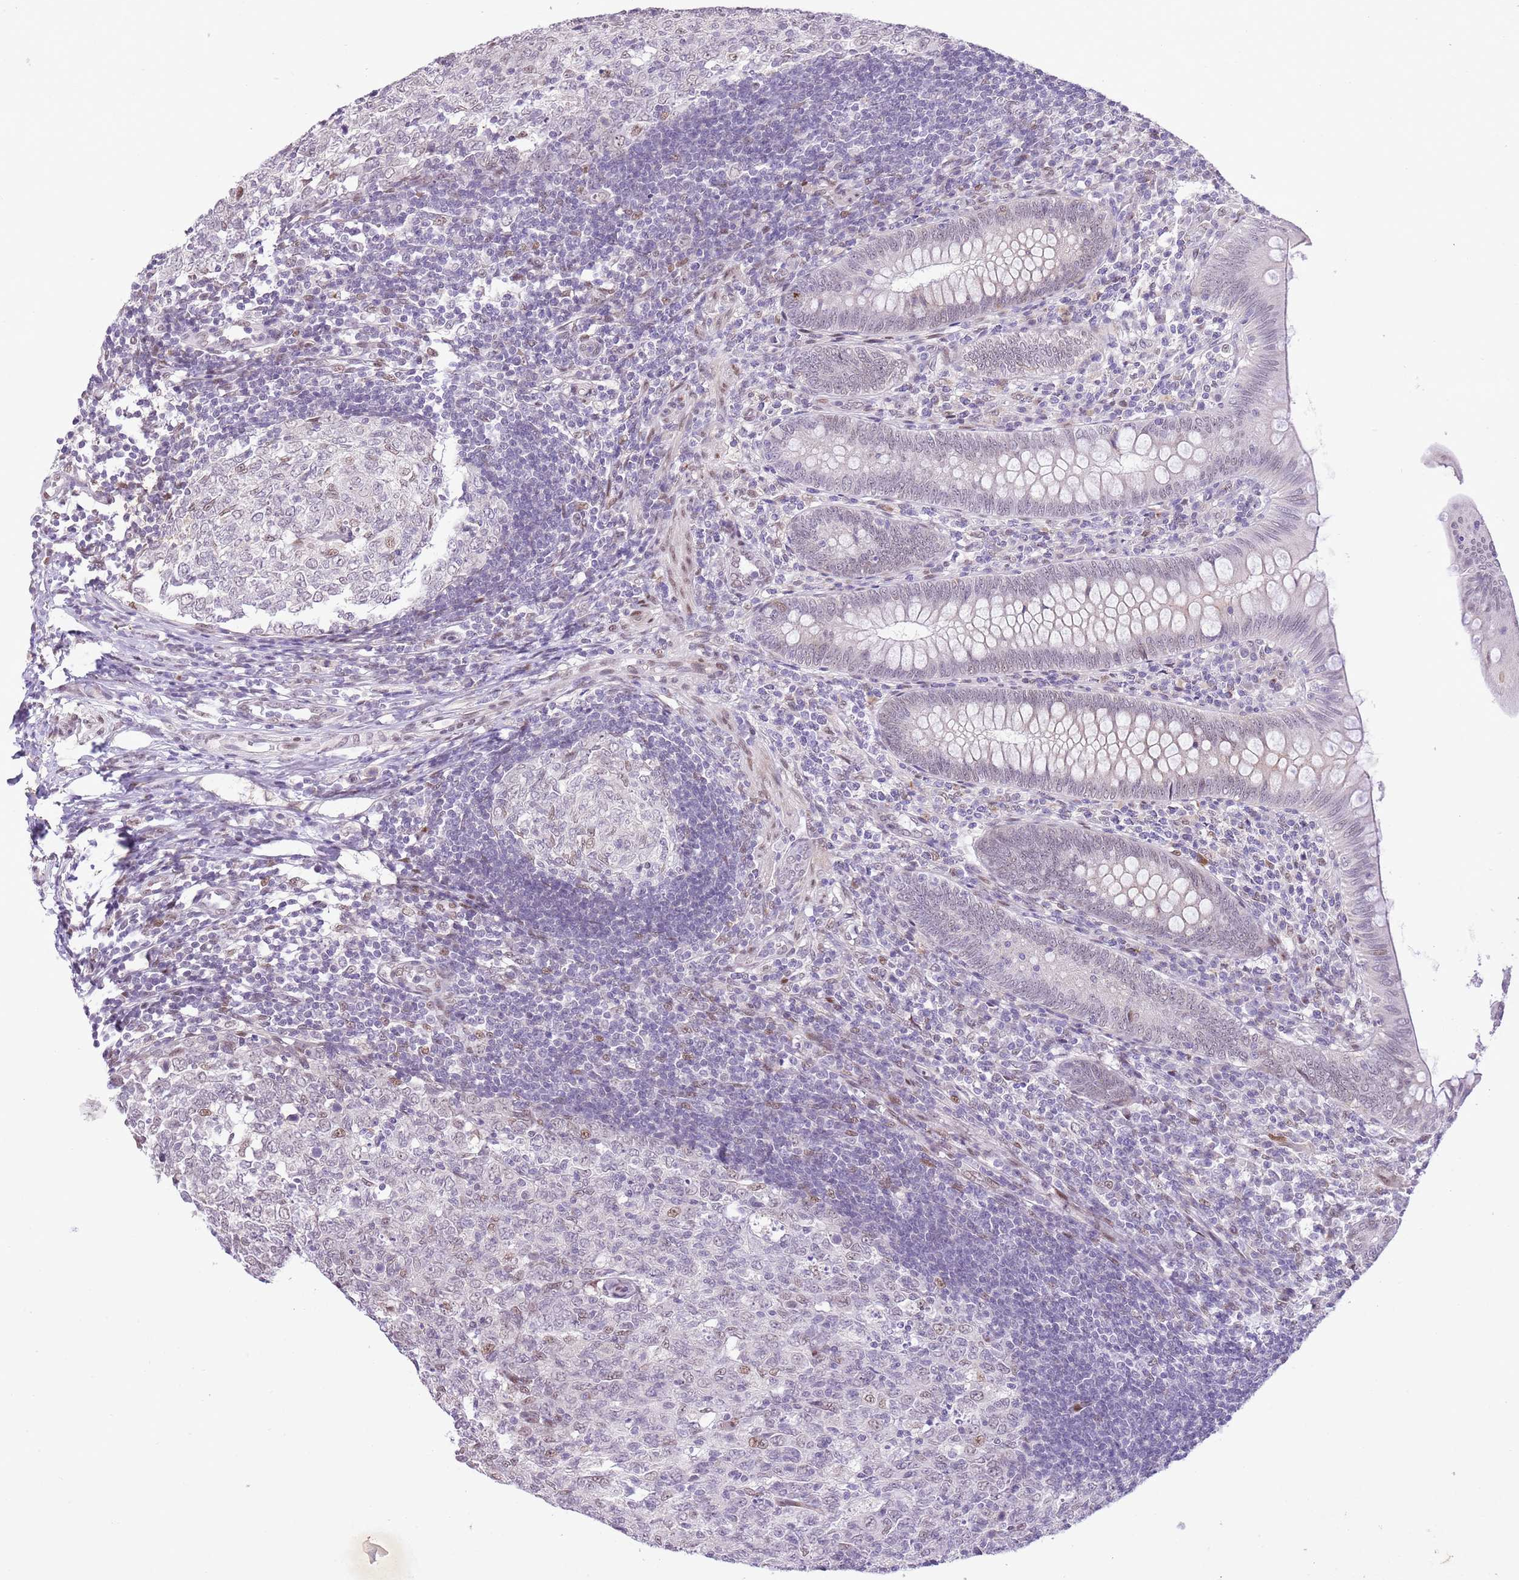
{"staining": {"intensity": "weak", "quantity": "<25%", "location": "cytoplasmic/membranous,nuclear"}, "tissue": "appendix", "cell_type": "Glandular cells", "image_type": "normal", "snomed": [{"axis": "morphology", "description": "Normal tissue, NOS"}, {"axis": "topography", "description": "Appendix"}], "caption": "High power microscopy histopathology image of an immunohistochemistry photomicrograph of unremarkable appendix, revealing no significant positivity in glandular cells.", "gene": "NACC2", "patient": {"sex": "male", "age": 14}}